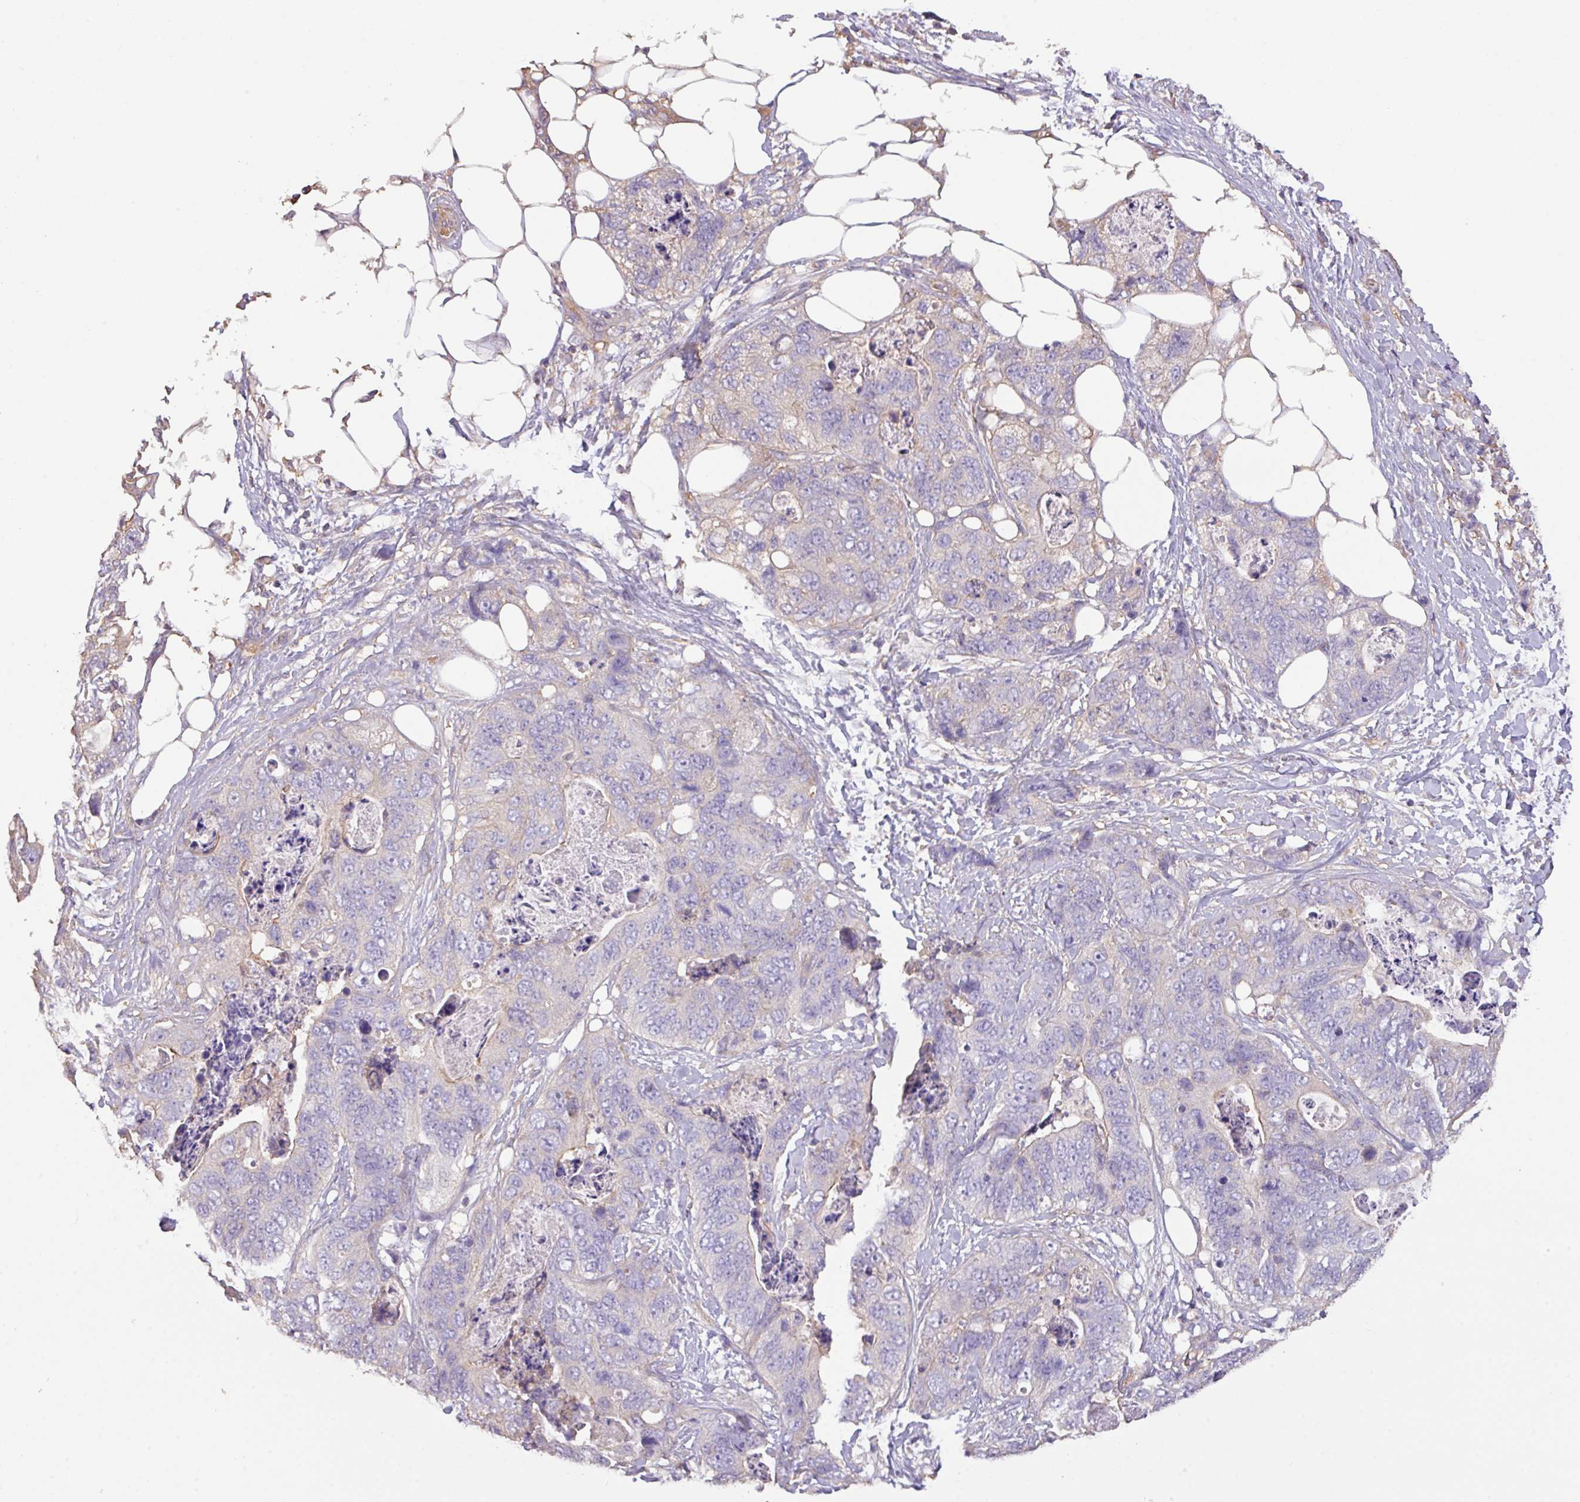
{"staining": {"intensity": "negative", "quantity": "none", "location": "none"}, "tissue": "stomach cancer", "cell_type": "Tumor cells", "image_type": "cancer", "snomed": [{"axis": "morphology", "description": "Adenocarcinoma, NOS"}, {"axis": "topography", "description": "Stomach"}], "caption": "This photomicrograph is of stomach cancer (adenocarcinoma) stained with IHC to label a protein in brown with the nuclei are counter-stained blue. There is no expression in tumor cells.", "gene": "CALML4", "patient": {"sex": "female", "age": 89}}